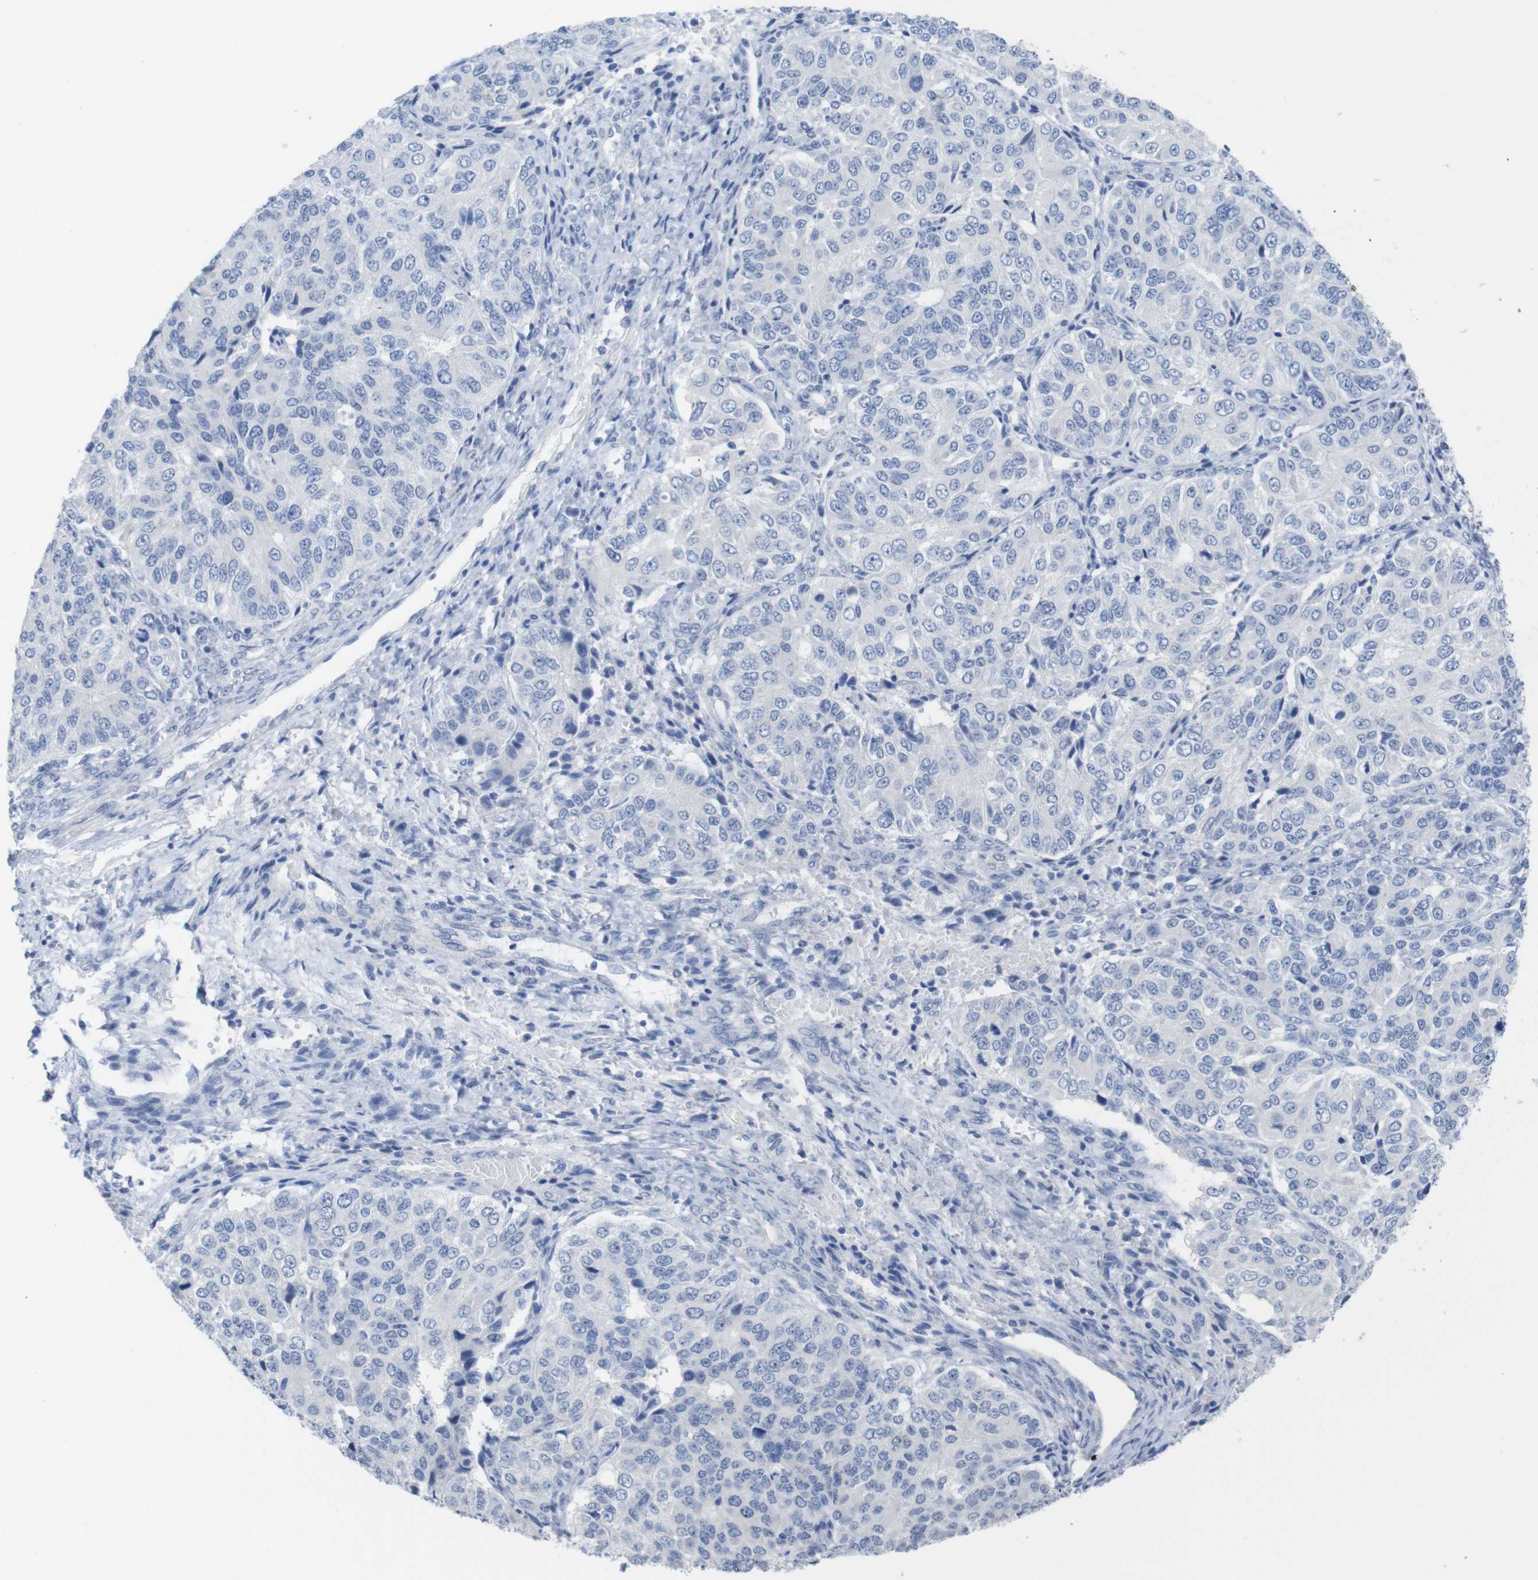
{"staining": {"intensity": "negative", "quantity": "none", "location": "none"}, "tissue": "ovarian cancer", "cell_type": "Tumor cells", "image_type": "cancer", "snomed": [{"axis": "morphology", "description": "Carcinoma, endometroid"}, {"axis": "topography", "description": "Ovary"}], "caption": "Tumor cells are negative for brown protein staining in endometroid carcinoma (ovarian).", "gene": "PNMA1", "patient": {"sex": "female", "age": 51}}